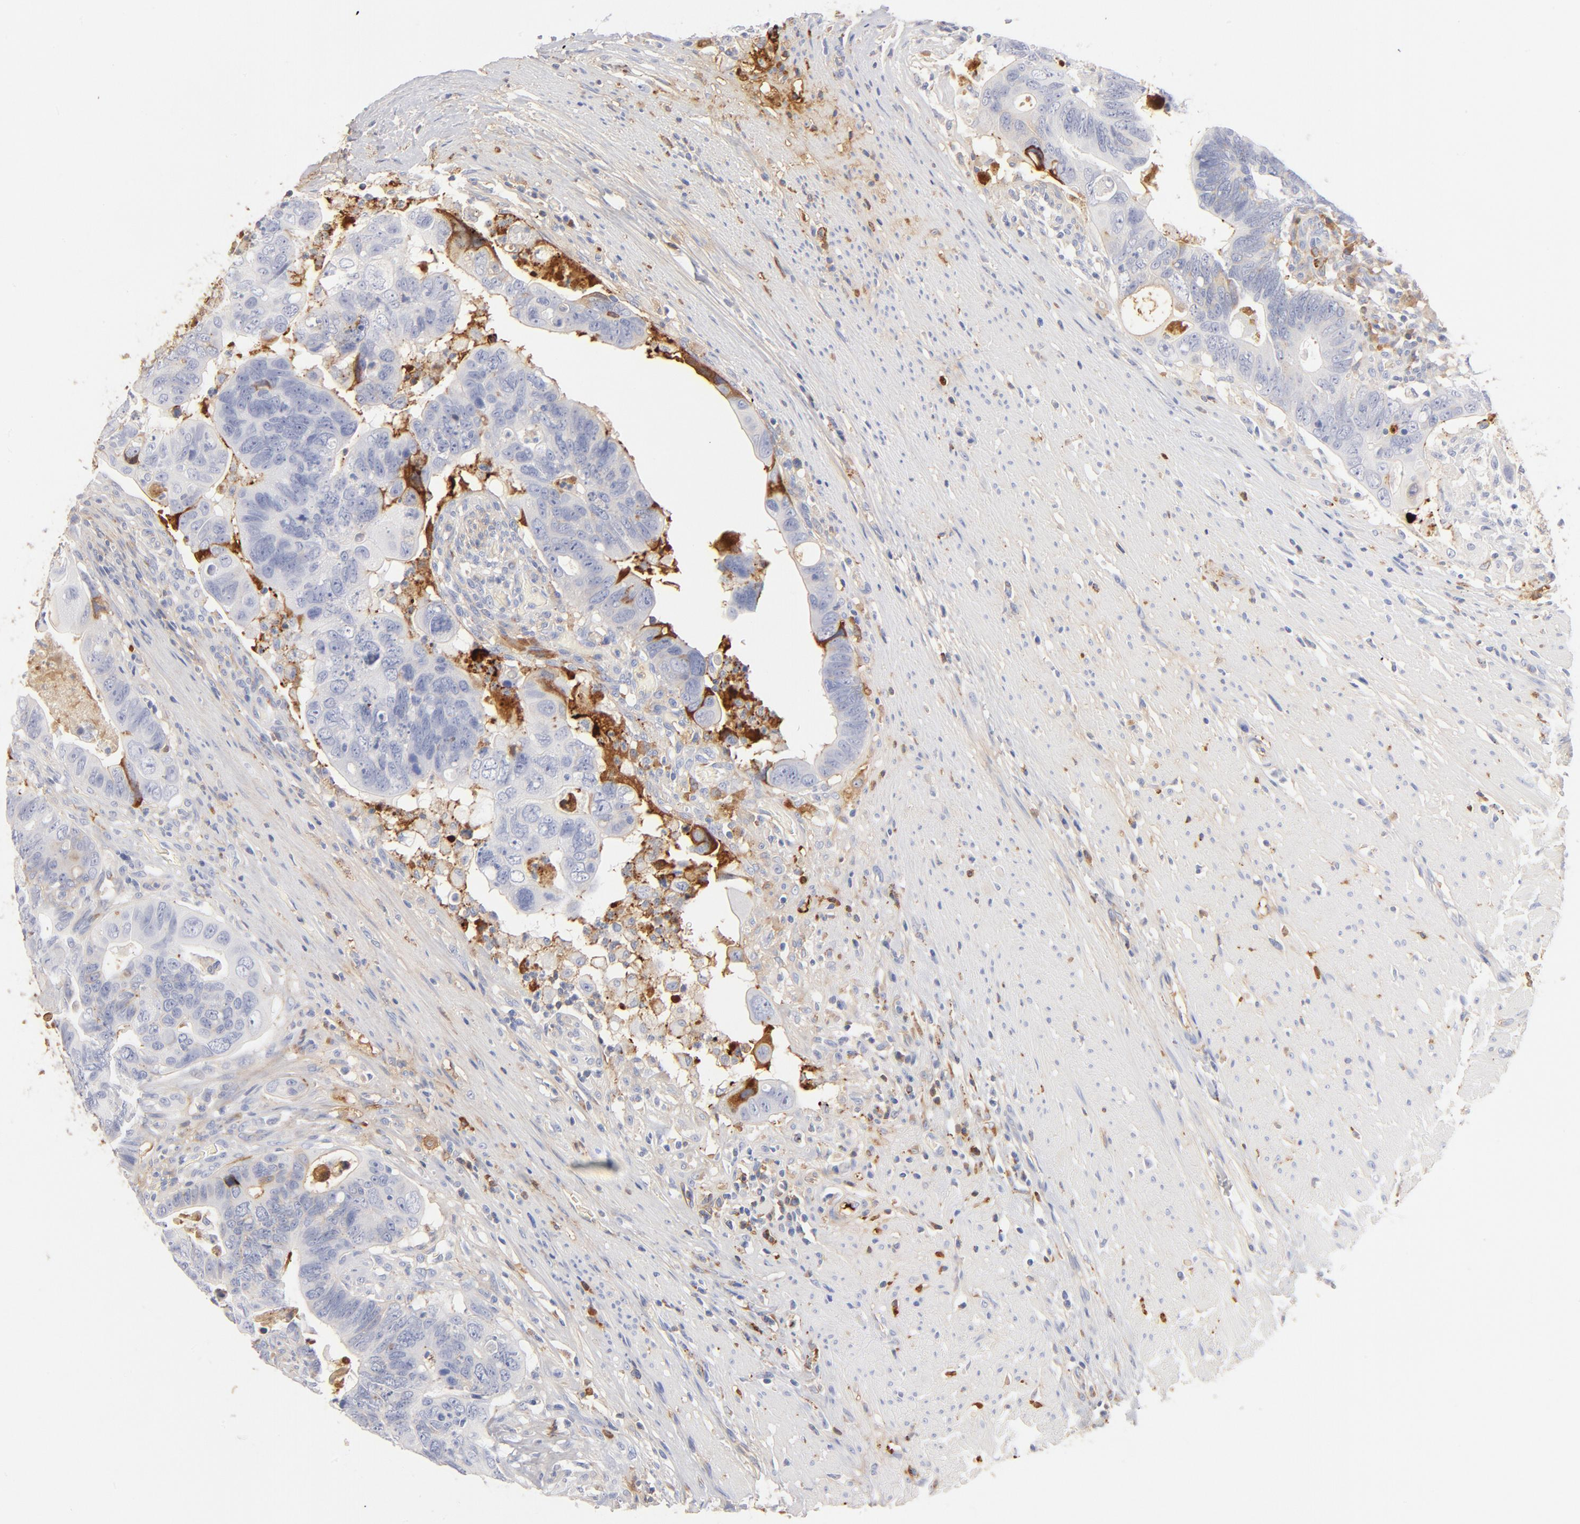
{"staining": {"intensity": "negative", "quantity": "none", "location": "none"}, "tissue": "colorectal cancer", "cell_type": "Tumor cells", "image_type": "cancer", "snomed": [{"axis": "morphology", "description": "Adenocarcinoma, NOS"}, {"axis": "topography", "description": "Rectum"}], "caption": "This histopathology image is of colorectal cancer stained with IHC to label a protein in brown with the nuclei are counter-stained blue. There is no staining in tumor cells. (DAB IHC, high magnification).", "gene": "C3", "patient": {"sex": "male", "age": 53}}